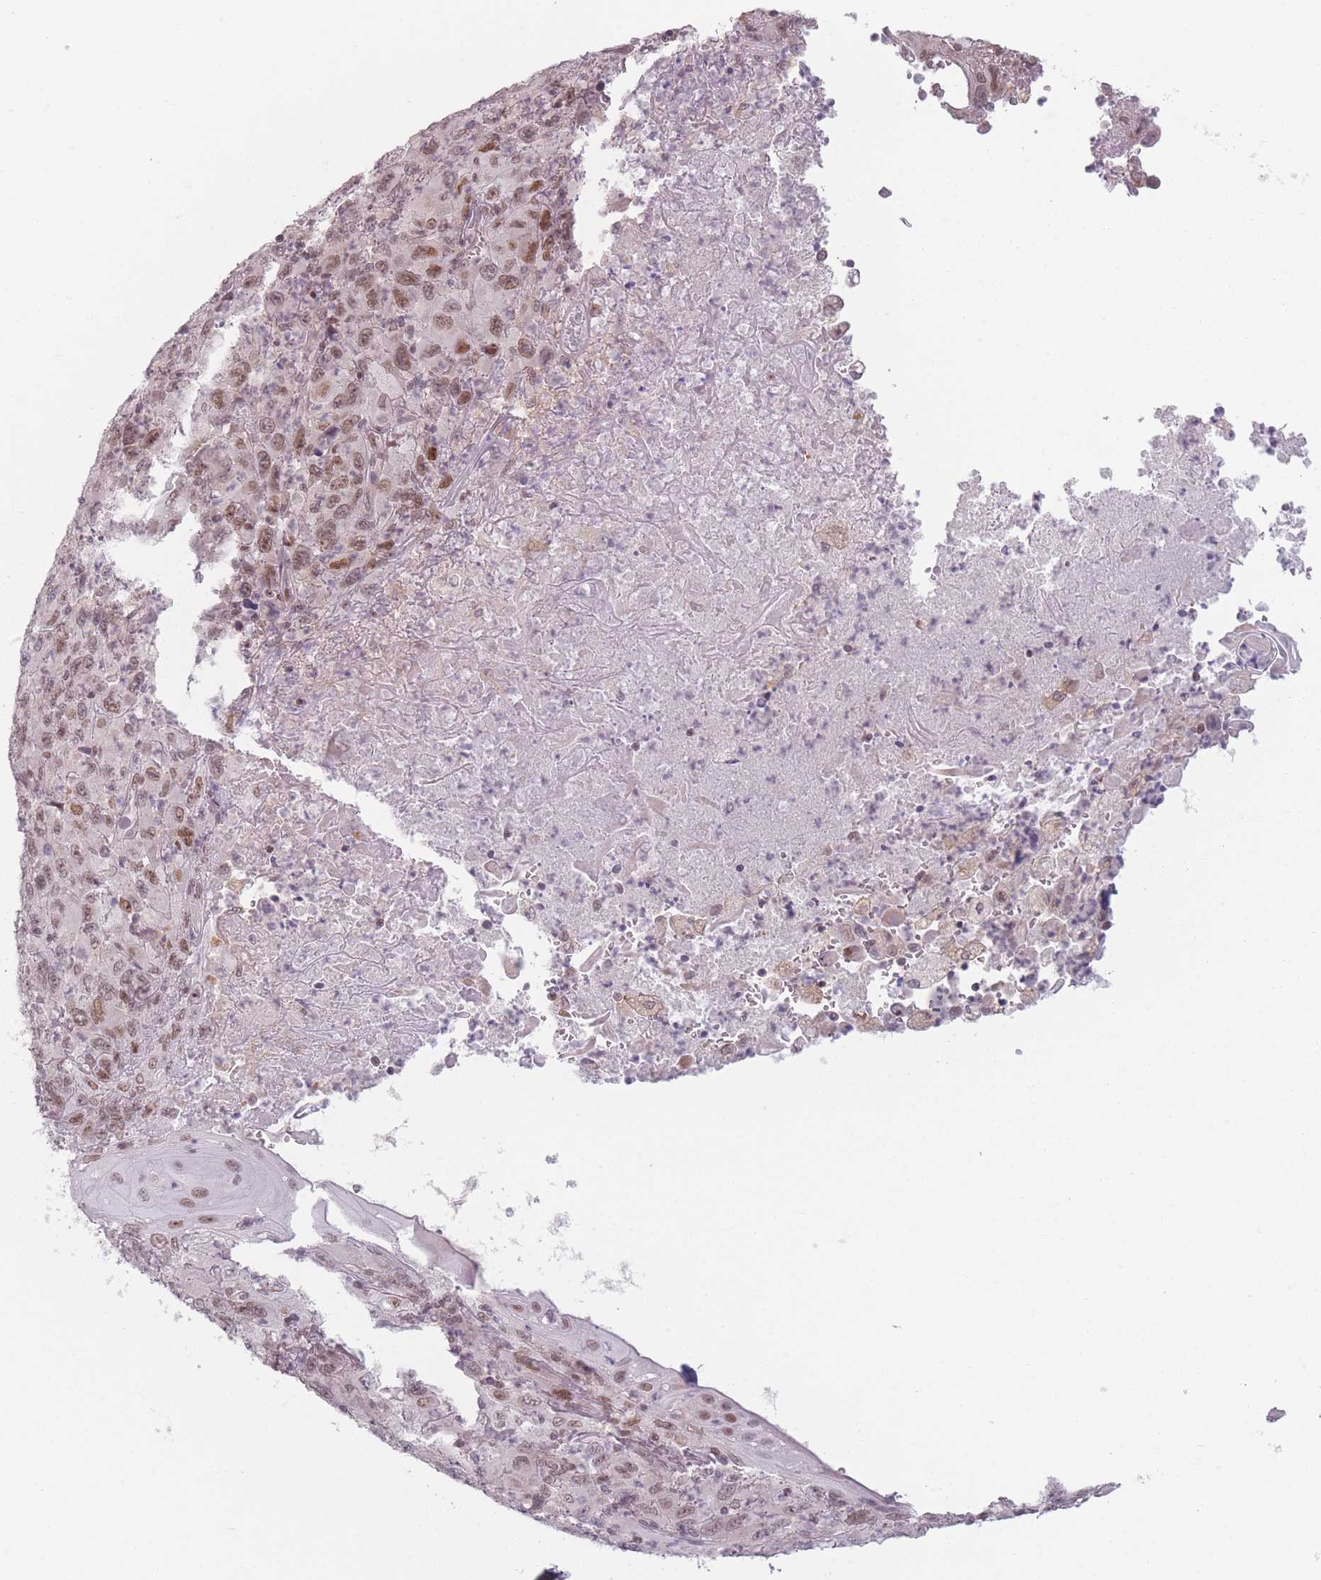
{"staining": {"intensity": "moderate", "quantity": ">75%", "location": "nuclear"}, "tissue": "melanoma", "cell_type": "Tumor cells", "image_type": "cancer", "snomed": [{"axis": "morphology", "description": "Malignant melanoma, Metastatic site"}, {"axis": "topography", "description": "Skin"}], "caption": "A high-resolution photomicrograph shows immunohistochemistry staining of melanoma, which demonstrates moderate nuclear positivity in approximately >75% of tumor cells.", "gene": "OR10C1", "patient": {"sex": "female", "age": 56}}